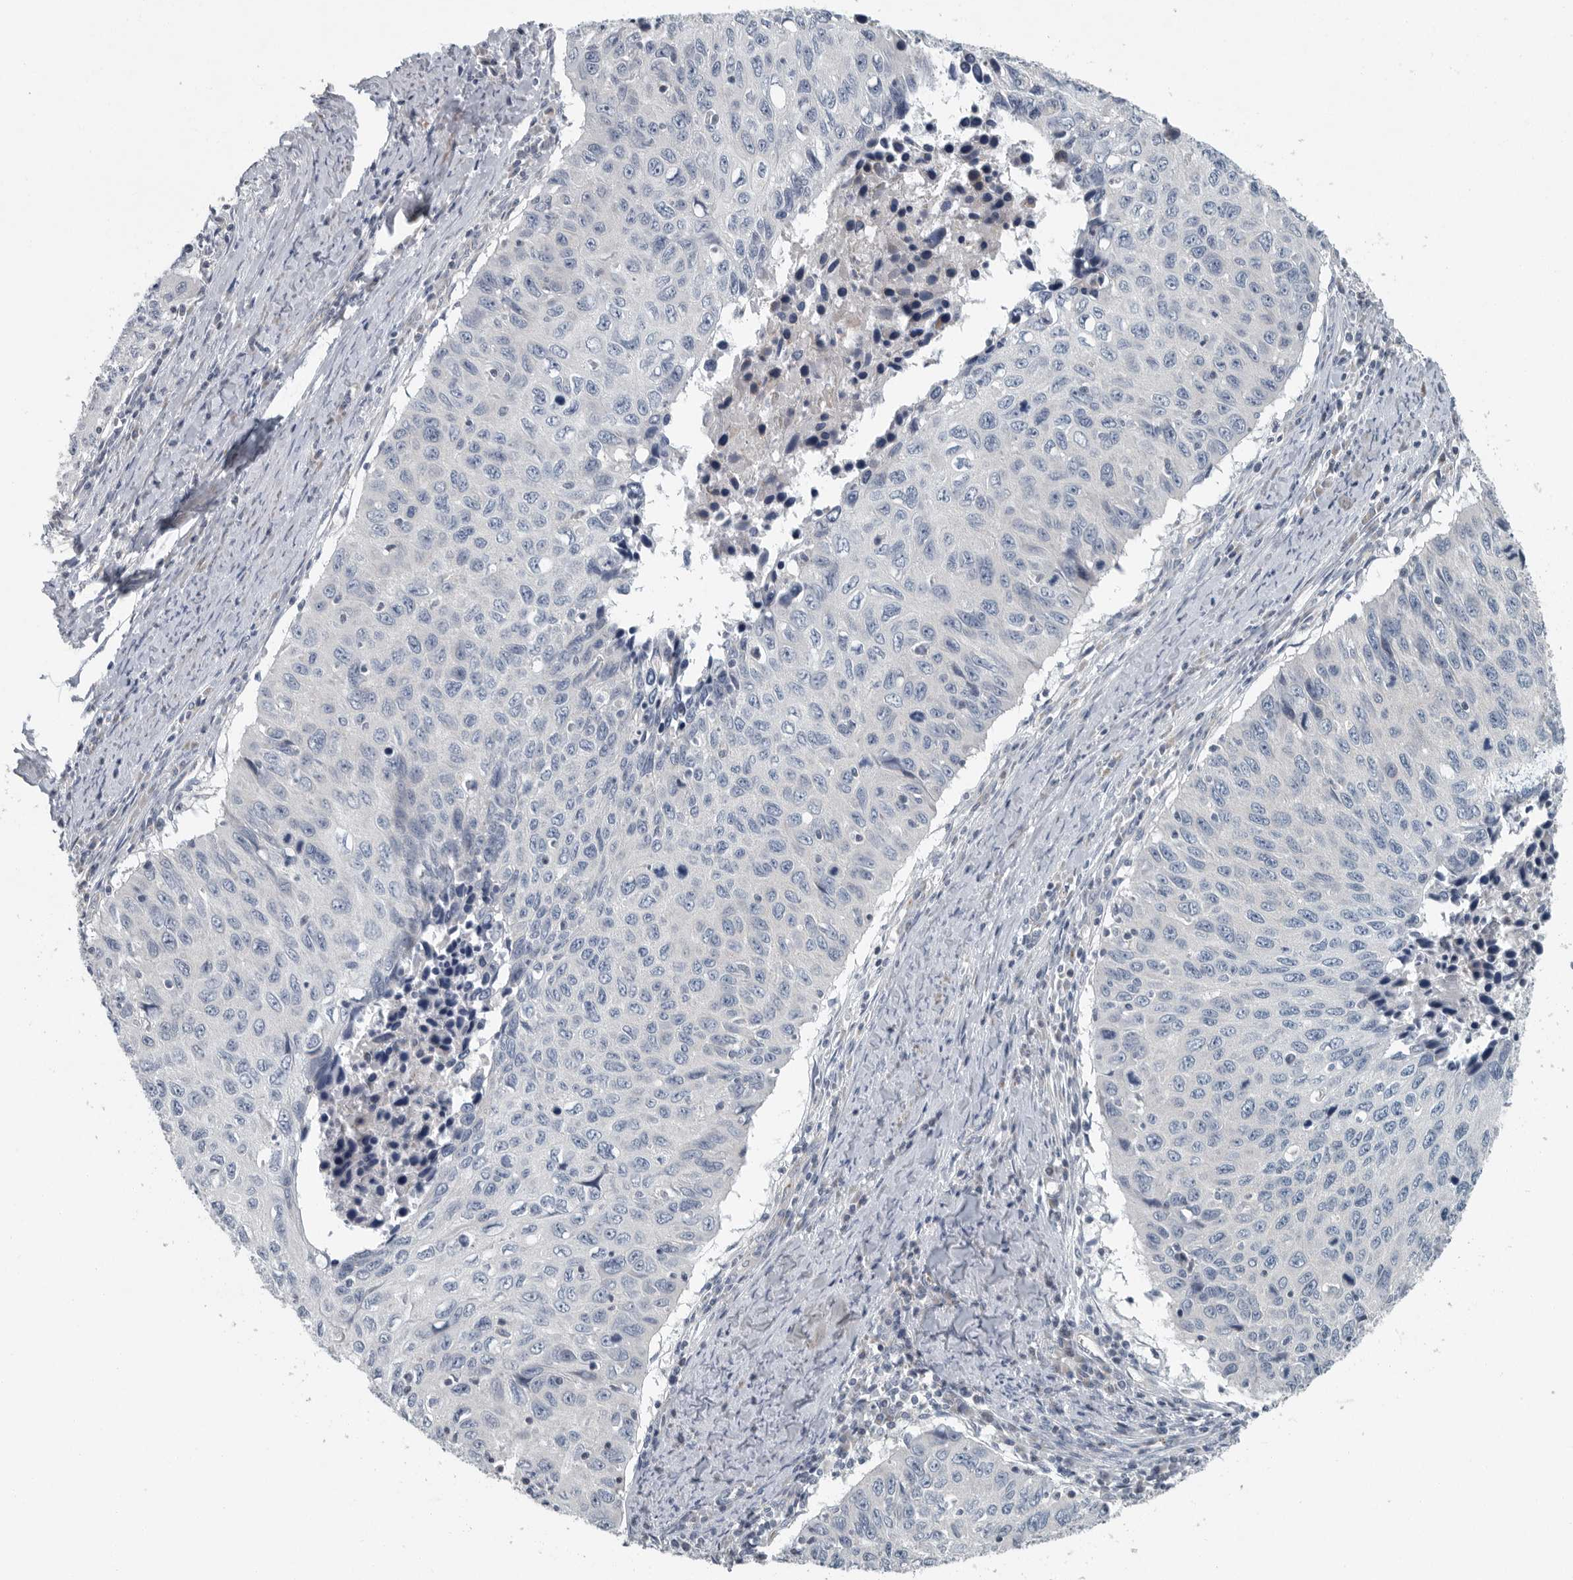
{"staining": {"intensity": "negative", "quantity": "none", "location": "none"}, "tissue": "cervical cancer", "cell_type": "Tumor cells", "image_type": "cancer", "snomed": [{"axis": "morphology", "description": "Squamous cell carcinoma, NOS"}, {"axis": "topography", "description": "Cervix"}], "caption": "Human cervical cancer stained for a protein using IHC shows no positivity in tumor cells.", "gene": "MPP3", "patient": {"sex": "female", "age": 53}}